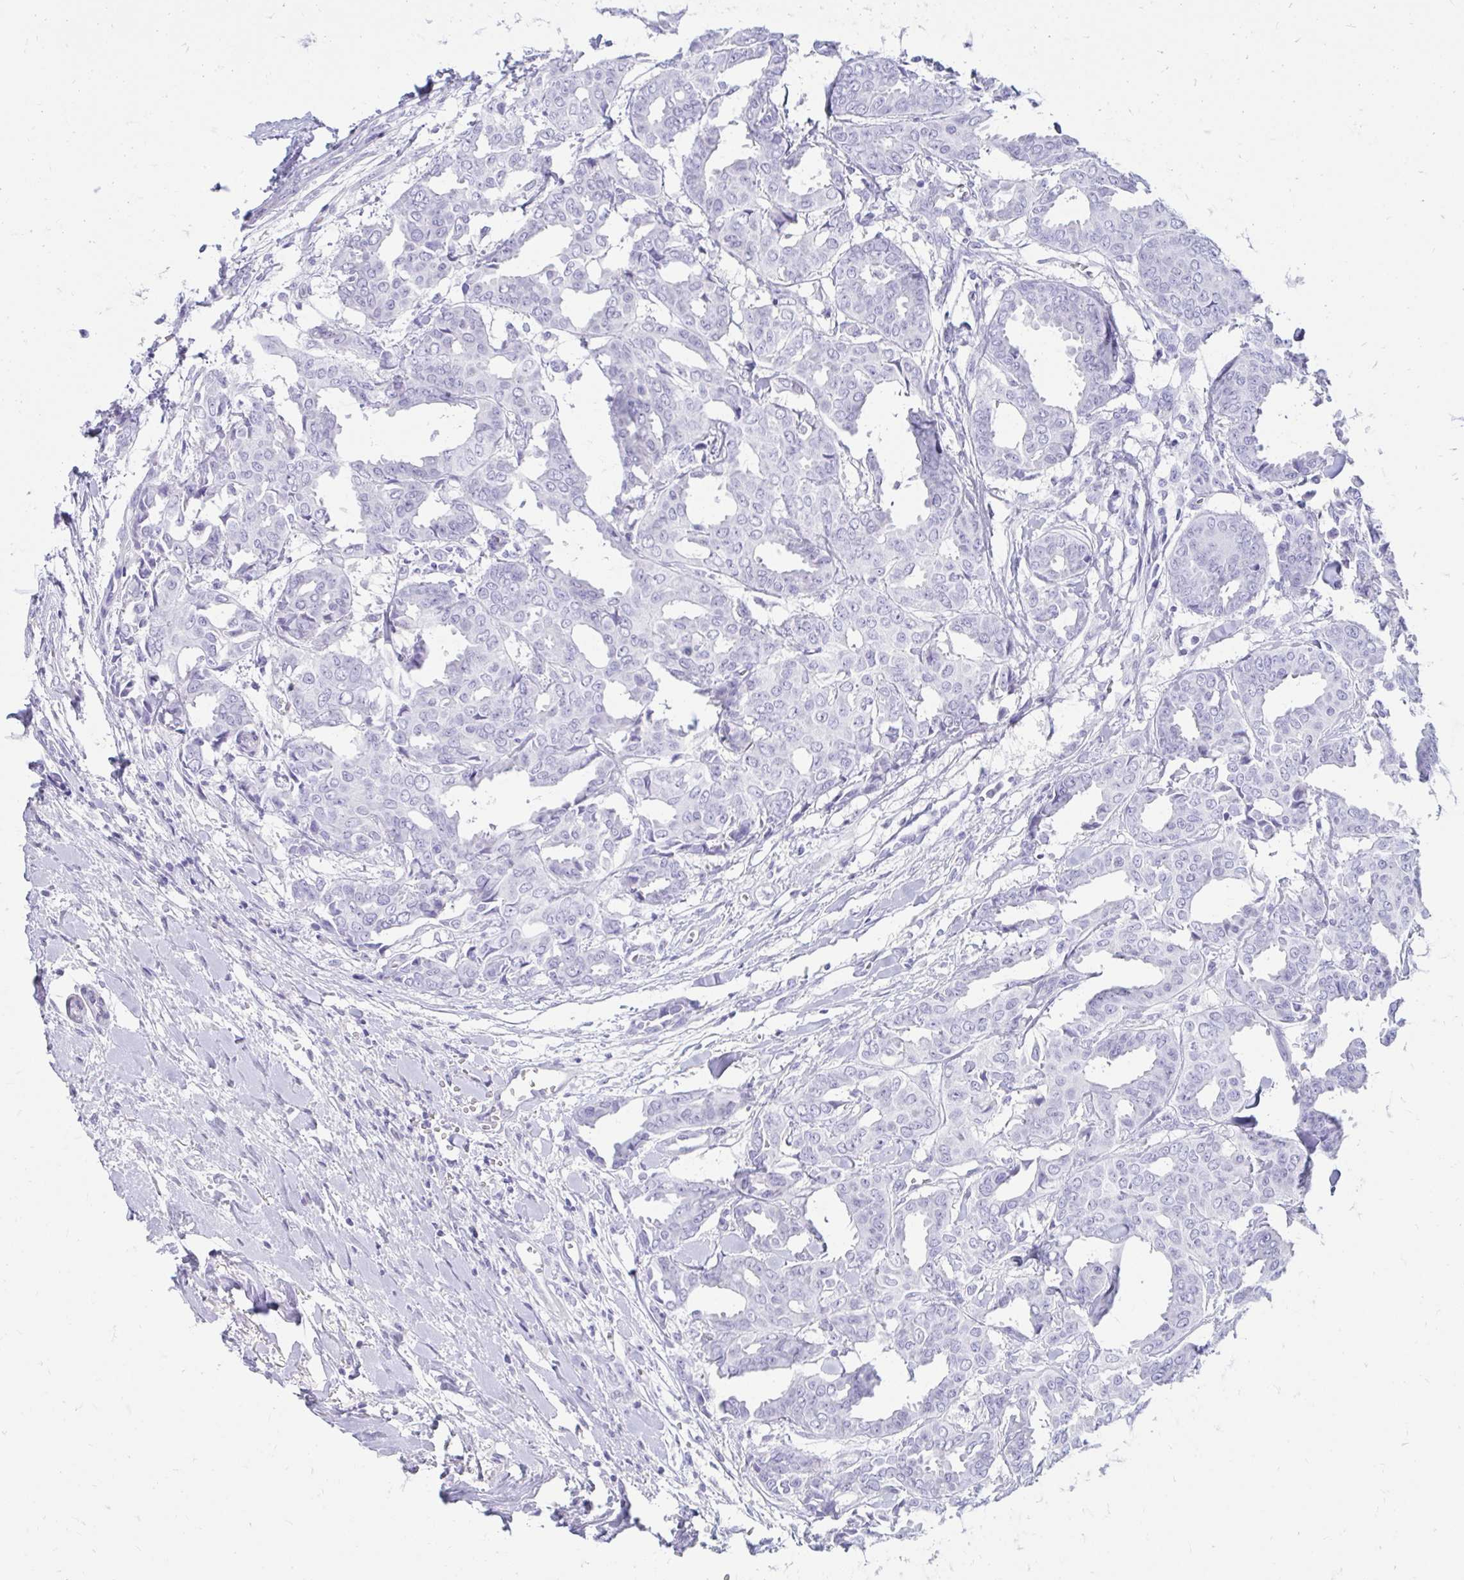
{"staining": {"intensity": "negative", "quantity": "none", "location": "none"}, "tissue": "breast cancer", "cell_type": "Tumor cells", "image_type": "cancer", "snomed": [{"axis": "morphology", "description": "Duct carcinoma"}, {"axis": "topography", "description": "Breast"}], "caption": "A high-resolution histopathology image shows IHC staining of breast cancer (infiltrating ductal carcinoma), which exhibits no significant staining in tumor cells.", "gene": "OR10R2", "patient": {"sex": "female", "age": 45}}